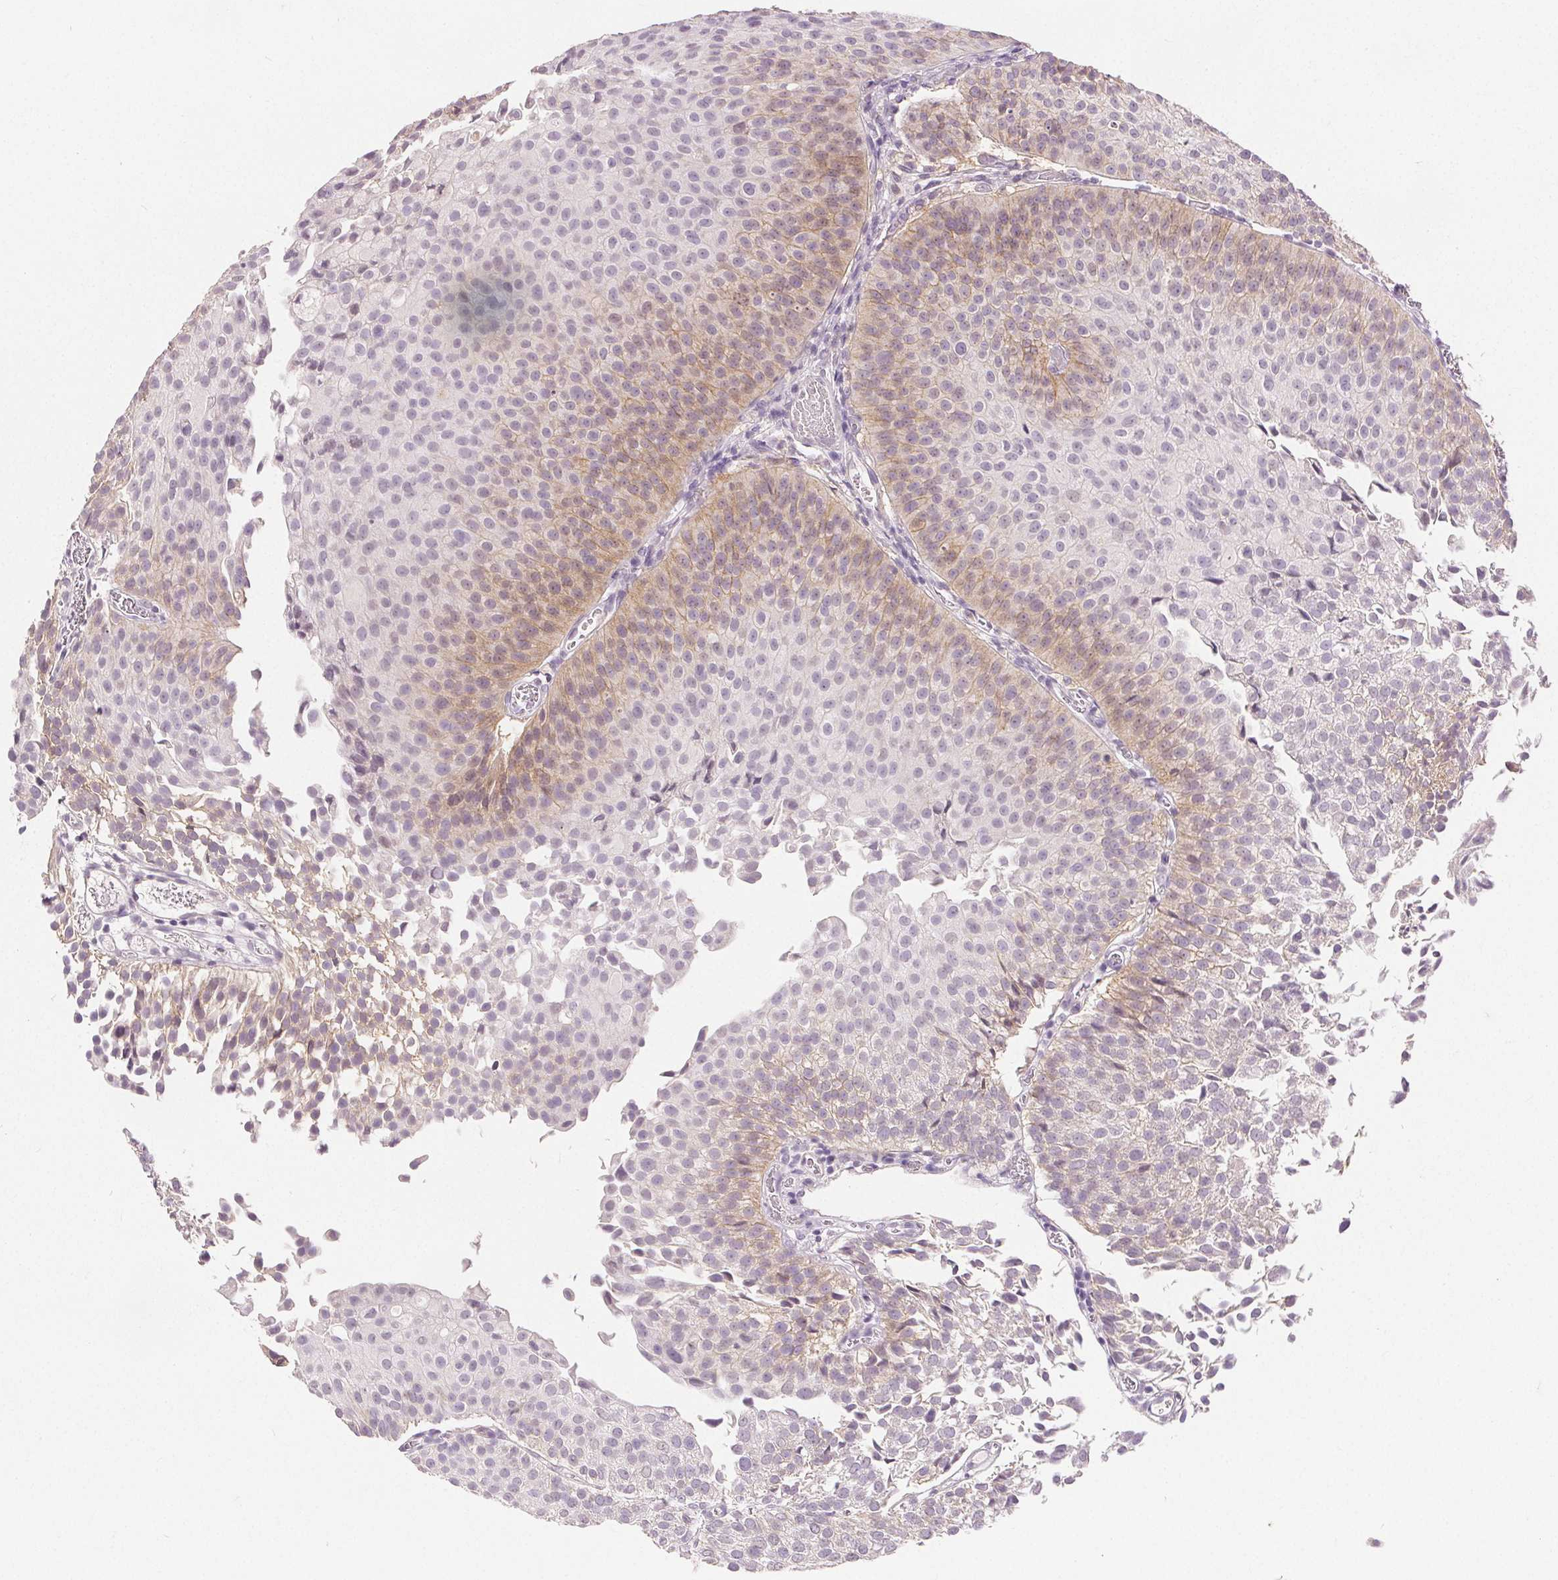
{"staining": {"intensity": "weak", "quantity": "<25%", "location": "cytoplasmic/membranous"}, "tissue": "urothelial cancer", "cell_type": "Tumor cells", "image_type": "cancer", "snomed": [{"axis": "morphology", "description": "Urothelial carcinoma, Low grade"}, {"axis": "topography", "description": "Urinary bladder"}], "caption": "This is a image of IHC staining of urothelial cancer, which shows no positivity in tumor cells.", "gene": "CA12", "patient": {"sex": "male", "age": 80}}